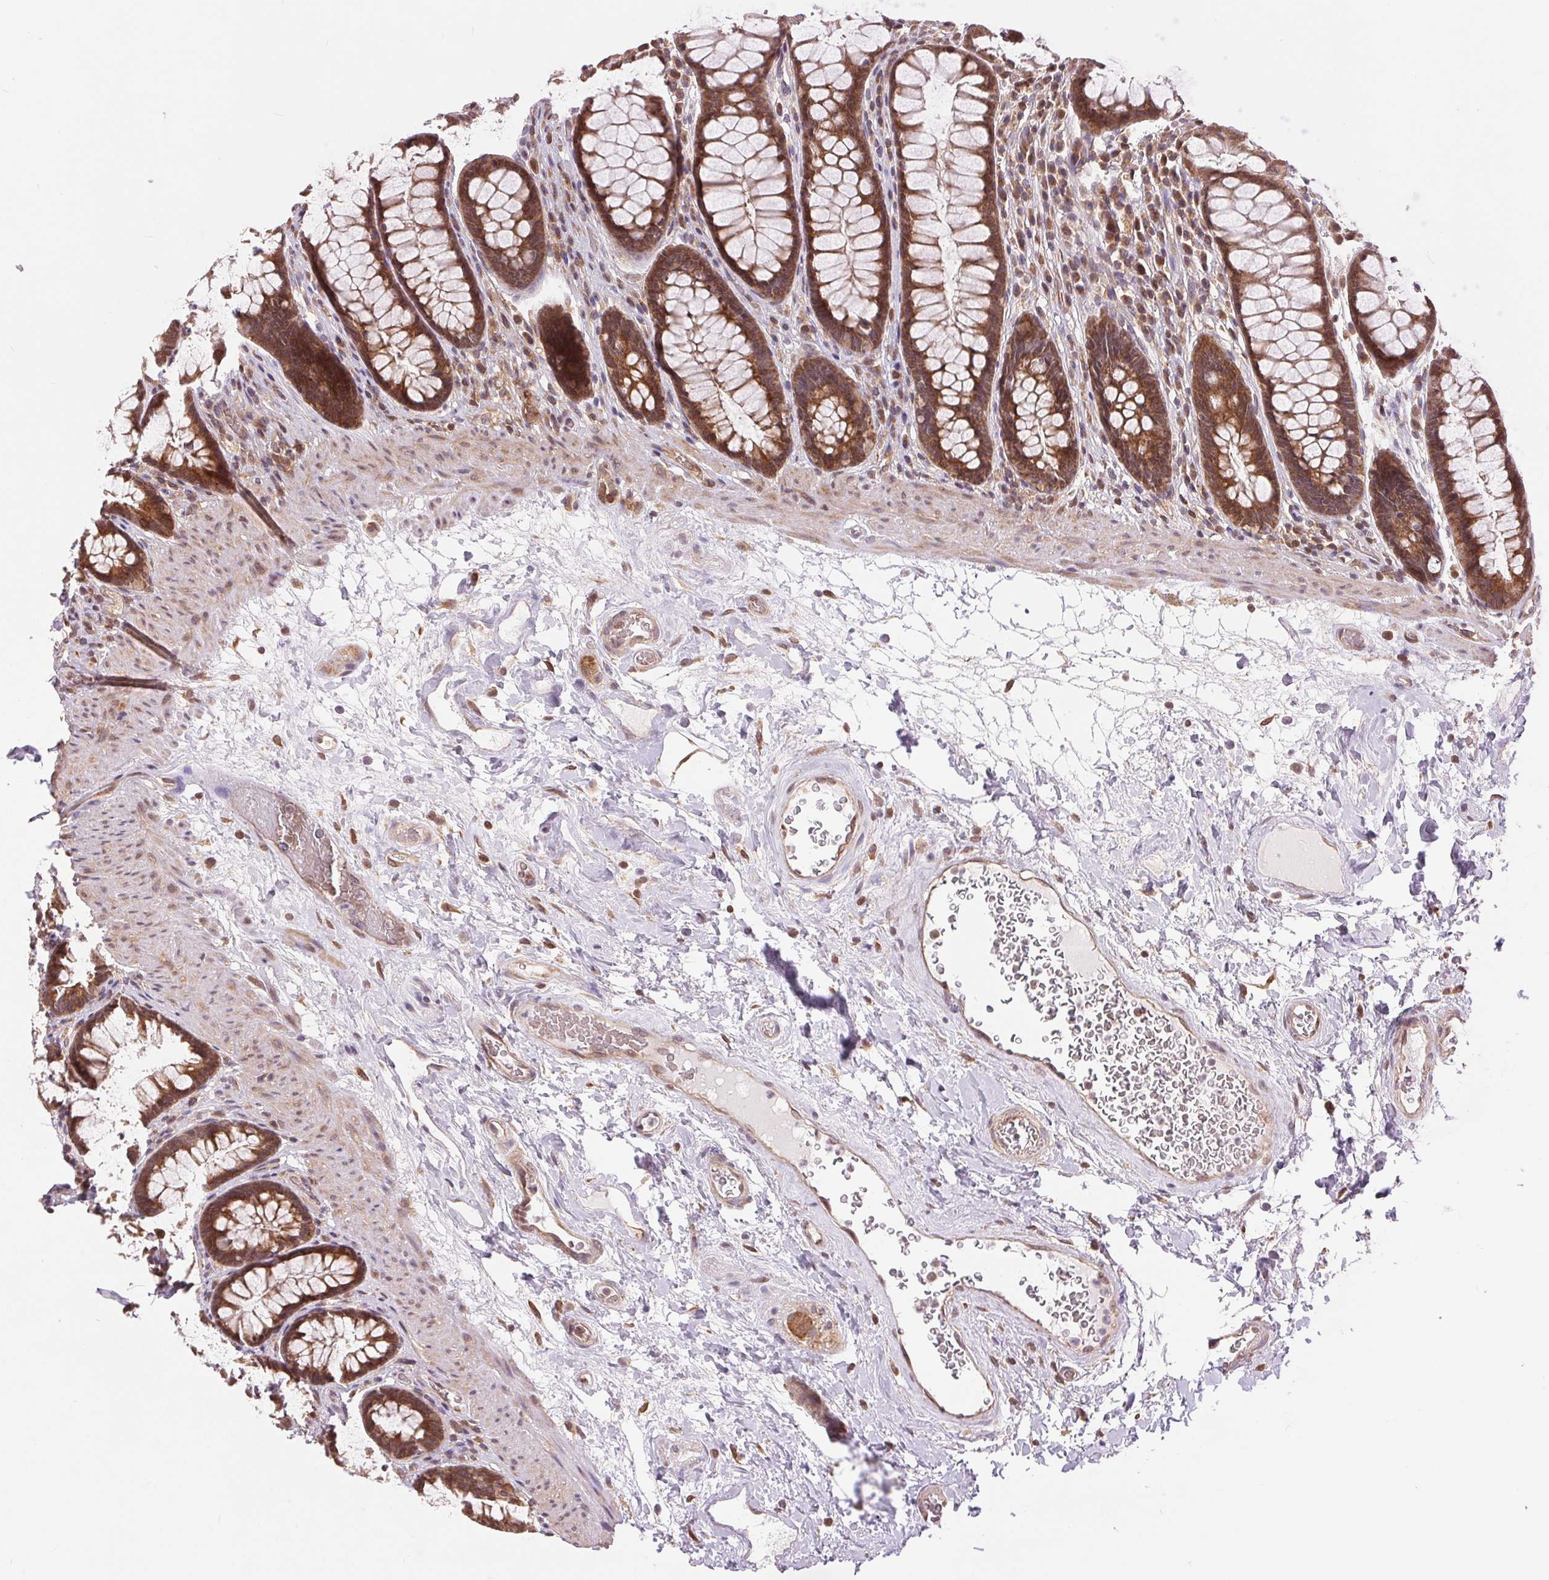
{"staining": {"intensity": "moderate", "quantity": ">75%", "location": "cytoplasmic/membranous"}, "tissue": "rectum", "cell_type": "Glandular cells", "image_type": "normal", "snomed": [{"axis": "morphology", "description": "Normal tissue, NOS"}, {"axis": "topography", "description": "Rectum"}], "caption": "Human rectum stained with a brown dye demonstrates moderate cytoplasmic/membranous positive expression in about >75% of glandular cells.", "gene": "BTF3L4", "patient": {"sex": "male", "age": 72}}